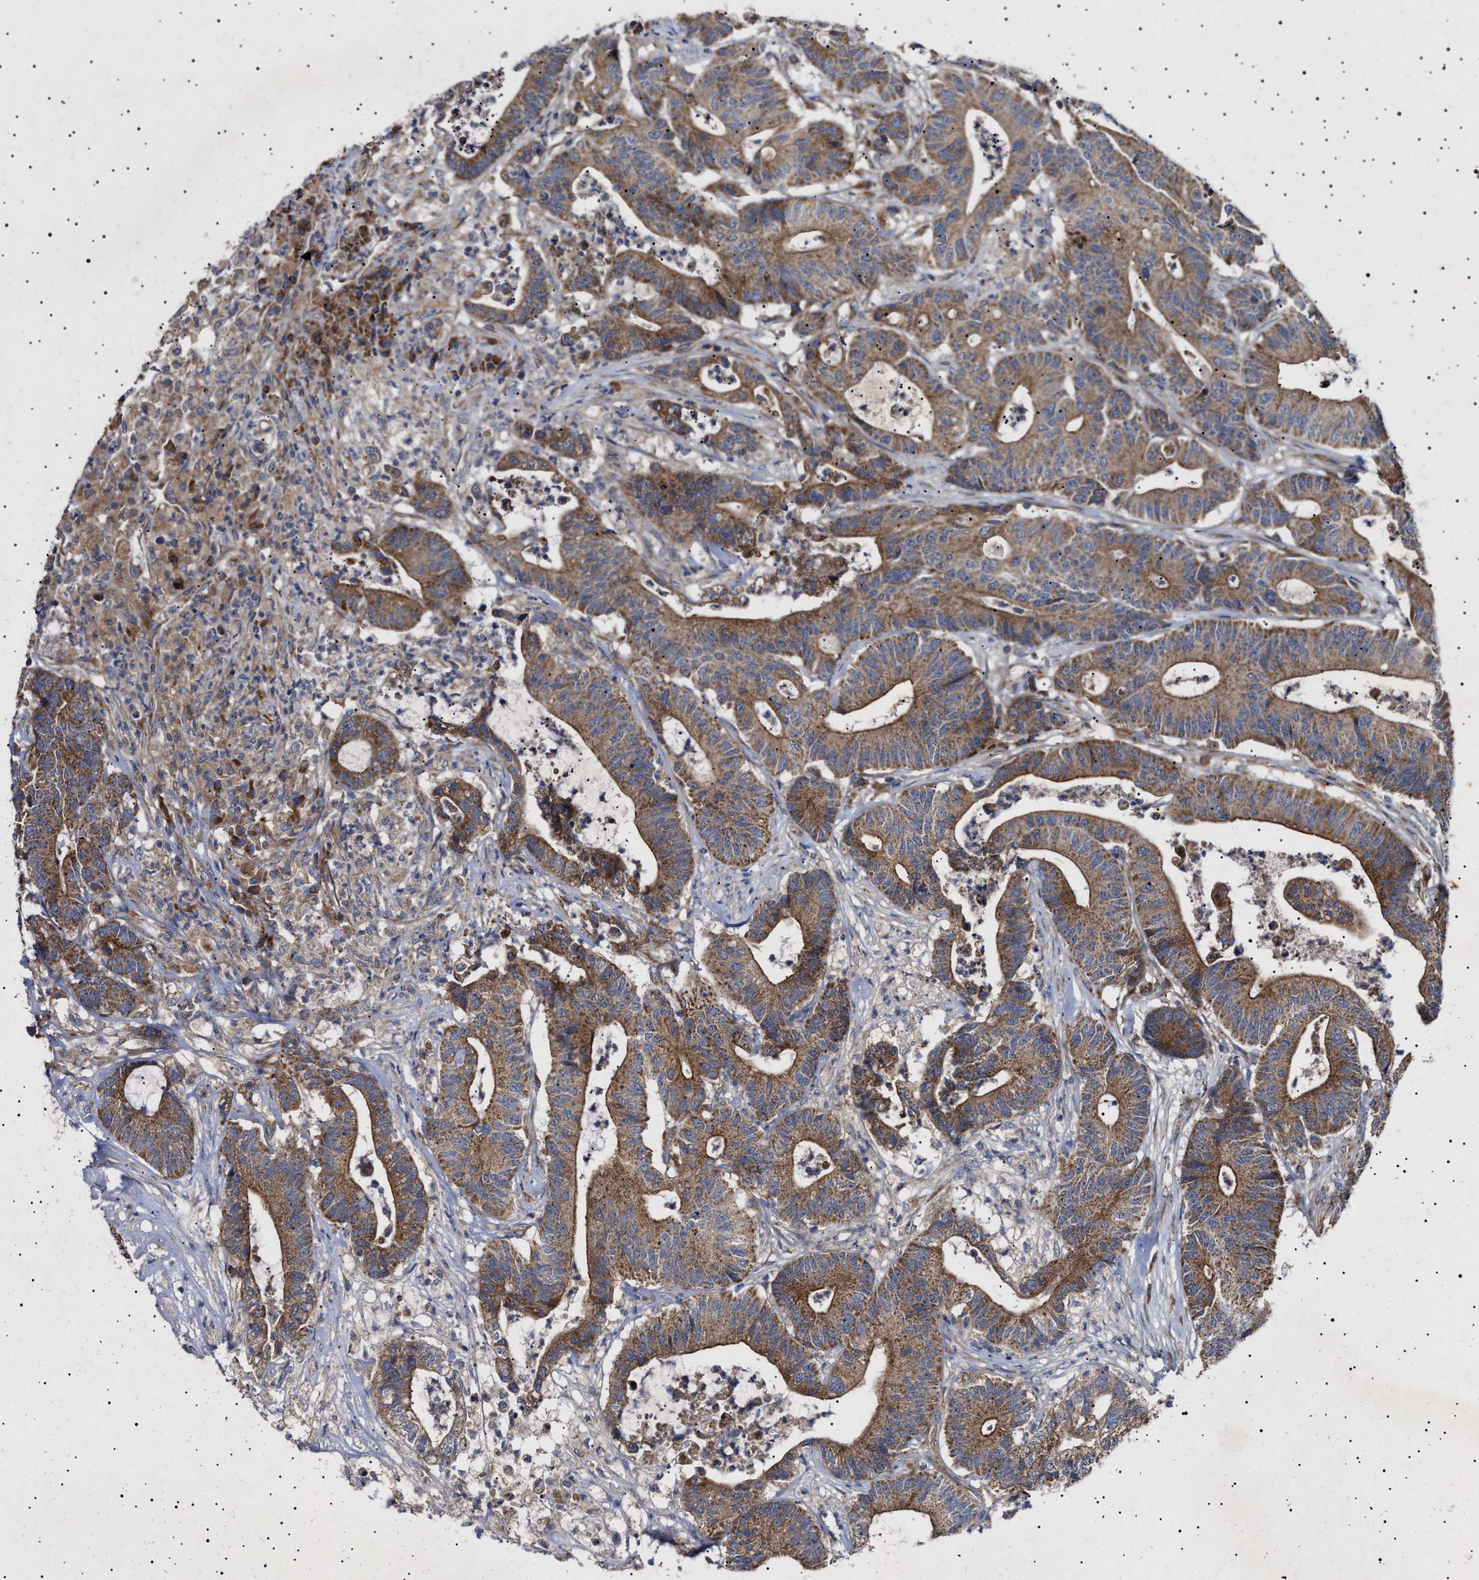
{"staining": {"intensity": "moderate", "quantity": ">75%", "location": "cytoplasmic/membranous"}, "tissue": "colorectal cancer", "cell_type": "Tumor cells", "image_type": "cancer", "snomed": [{"axis": "morphology", "description": "Adenocarcinoma, NOS"}, {"axis": "topography", "description": "Colon"}], "caption": "Adenocarcinoma (colorectal) stained with a protein marker demonstrates moderate staining in tumor cells.", "gene": "MRPL10", "patient": {"sex": "female", "age": 84}}